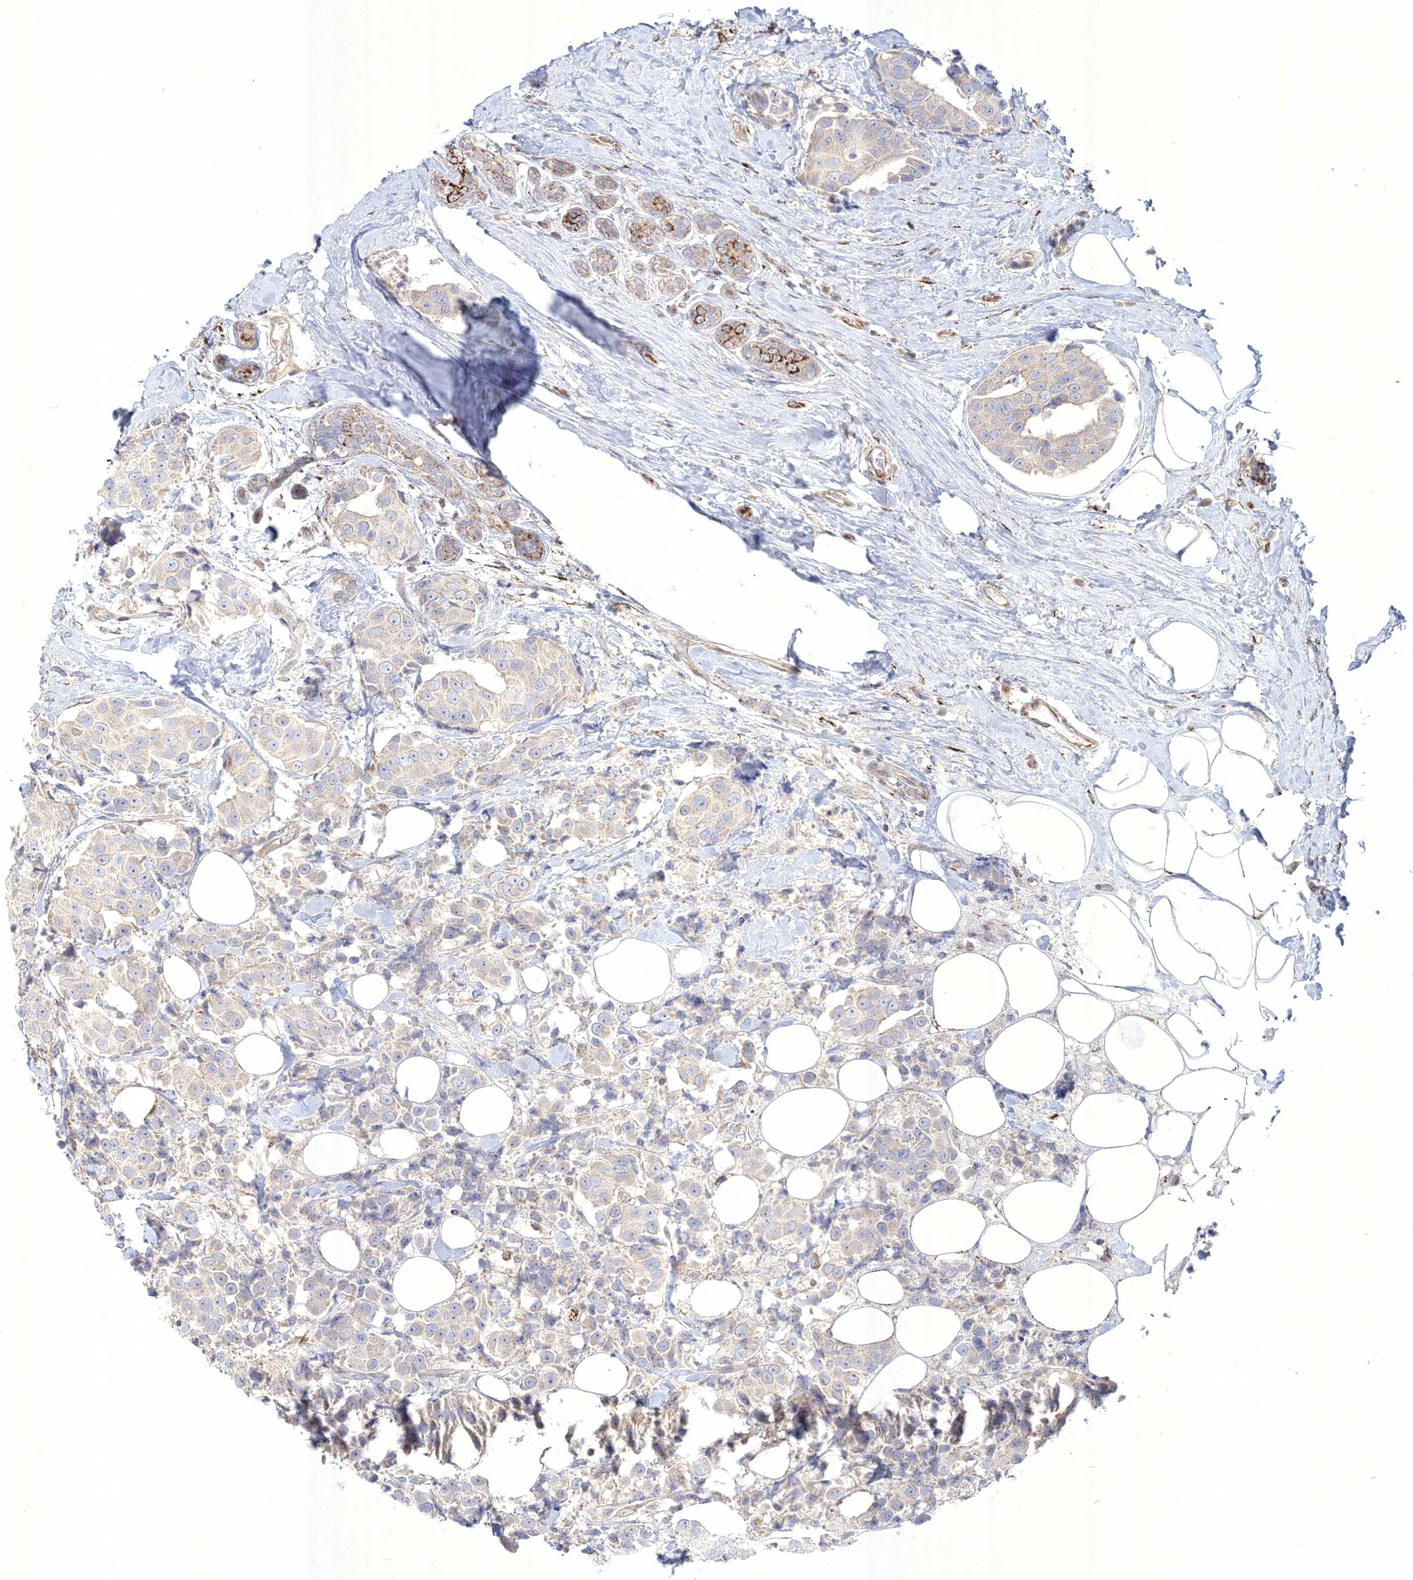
{"staining": {"intensity": "weak", "quantity": "<25%", "location": "cytoplasmic/membranous"}, "tissue": "breast cancer", "cell_type": "Tumor cells", "image_type": "cancer", "snomed": [{"axis": "morphology", "description": "Normal tissue, NOS"}, {"axis": "morphology", "description": "Duct carcinoma"}, {"axis": "topography", "description": "Breast"}], "caption": "IHC of human infiltrating ductal carcinoma (breast) shows no positivity in tumor cells.", "gene": "WDR49", "patient": {"sex": "female", "age": 39}}